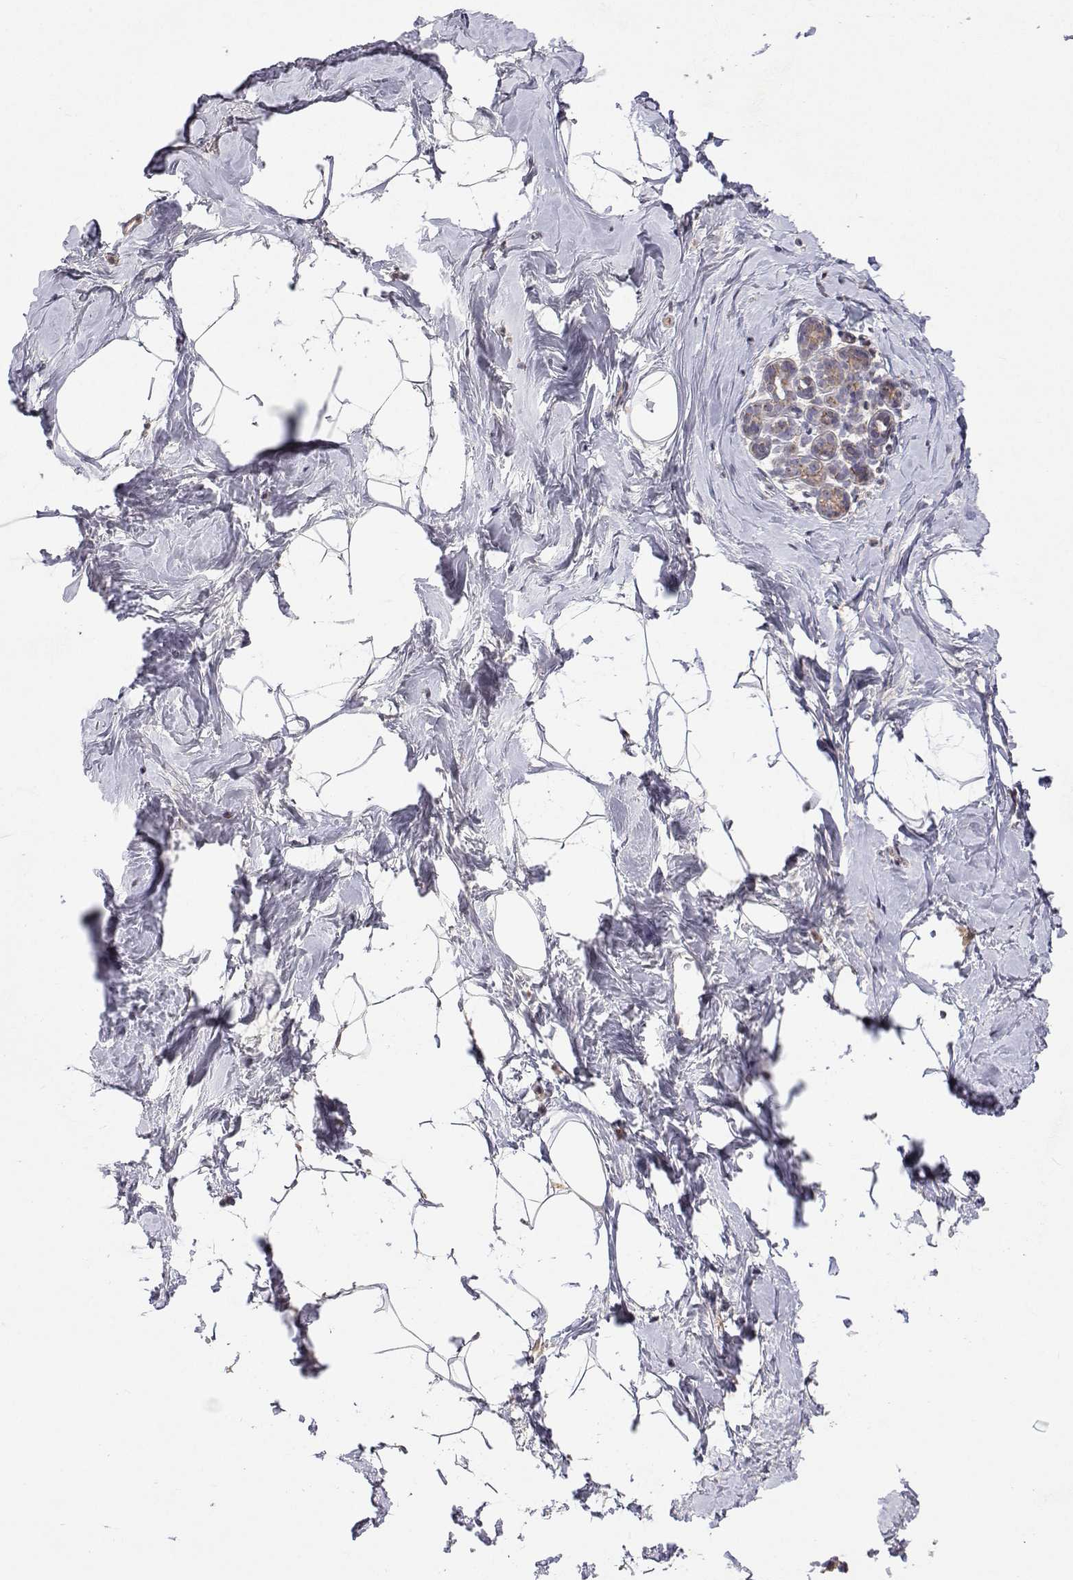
{"staining": {"intensity": "moderate", "quantity": "25%-75%", "location": "cytoplasmic/membranous"}, "tissue": "breast", "cell_type": "Adipocytes", "image_type": "normal", "snomed": [{"axis": "morphology", "description": "Normal tissue, NOS"}, {"axis": "topography", "description": "Breast"}], "caption": "Human breast stained for a protein (brown) demonstrates moderate cytoplasmic/membranous positive positivity in about 25%-75% of adipocytes.", "gene": "MRPL3", "patient": {"sex": "female", "age": 32}}